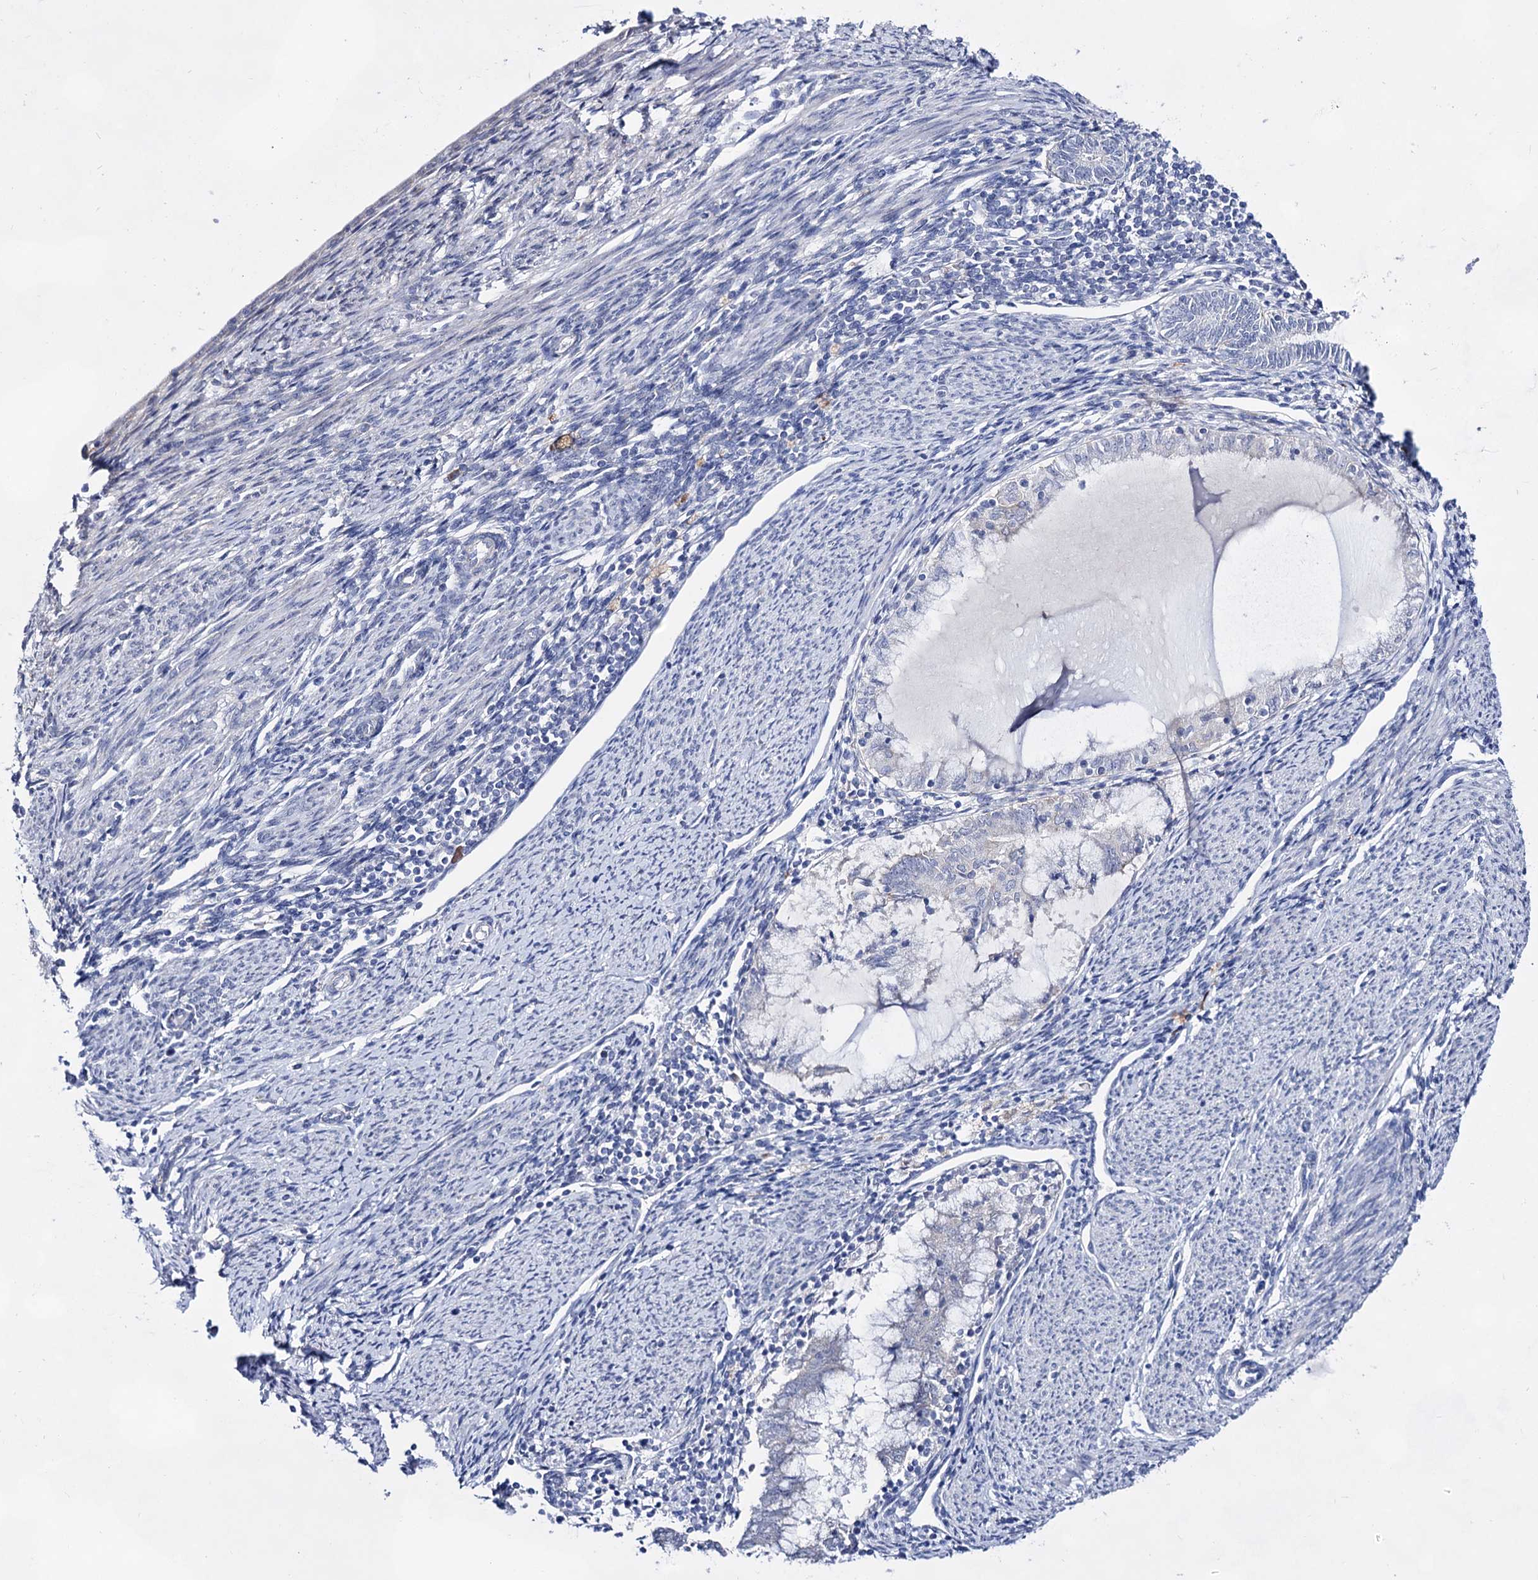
{"staining": {"intensity": "negative", "quantity": "none", "location": "none"}, "tissue": "endometrial cancer", "cell_type": "Tumor cells", "image_type": "cancer", "snomed": [{"axis": "morphology", "description": "Adenocarcinoma, NOS"}, {"axis": "topography", "description": "Endometrium"}], "caption": "Immunohistochemistry (IHC) image of human adenocarcinoma (endometrial) stained for a protein (brown), which shows no staining in tumor cells.", "gene": "PLIN1", "patient": {"sex": "female", "age": 79}}